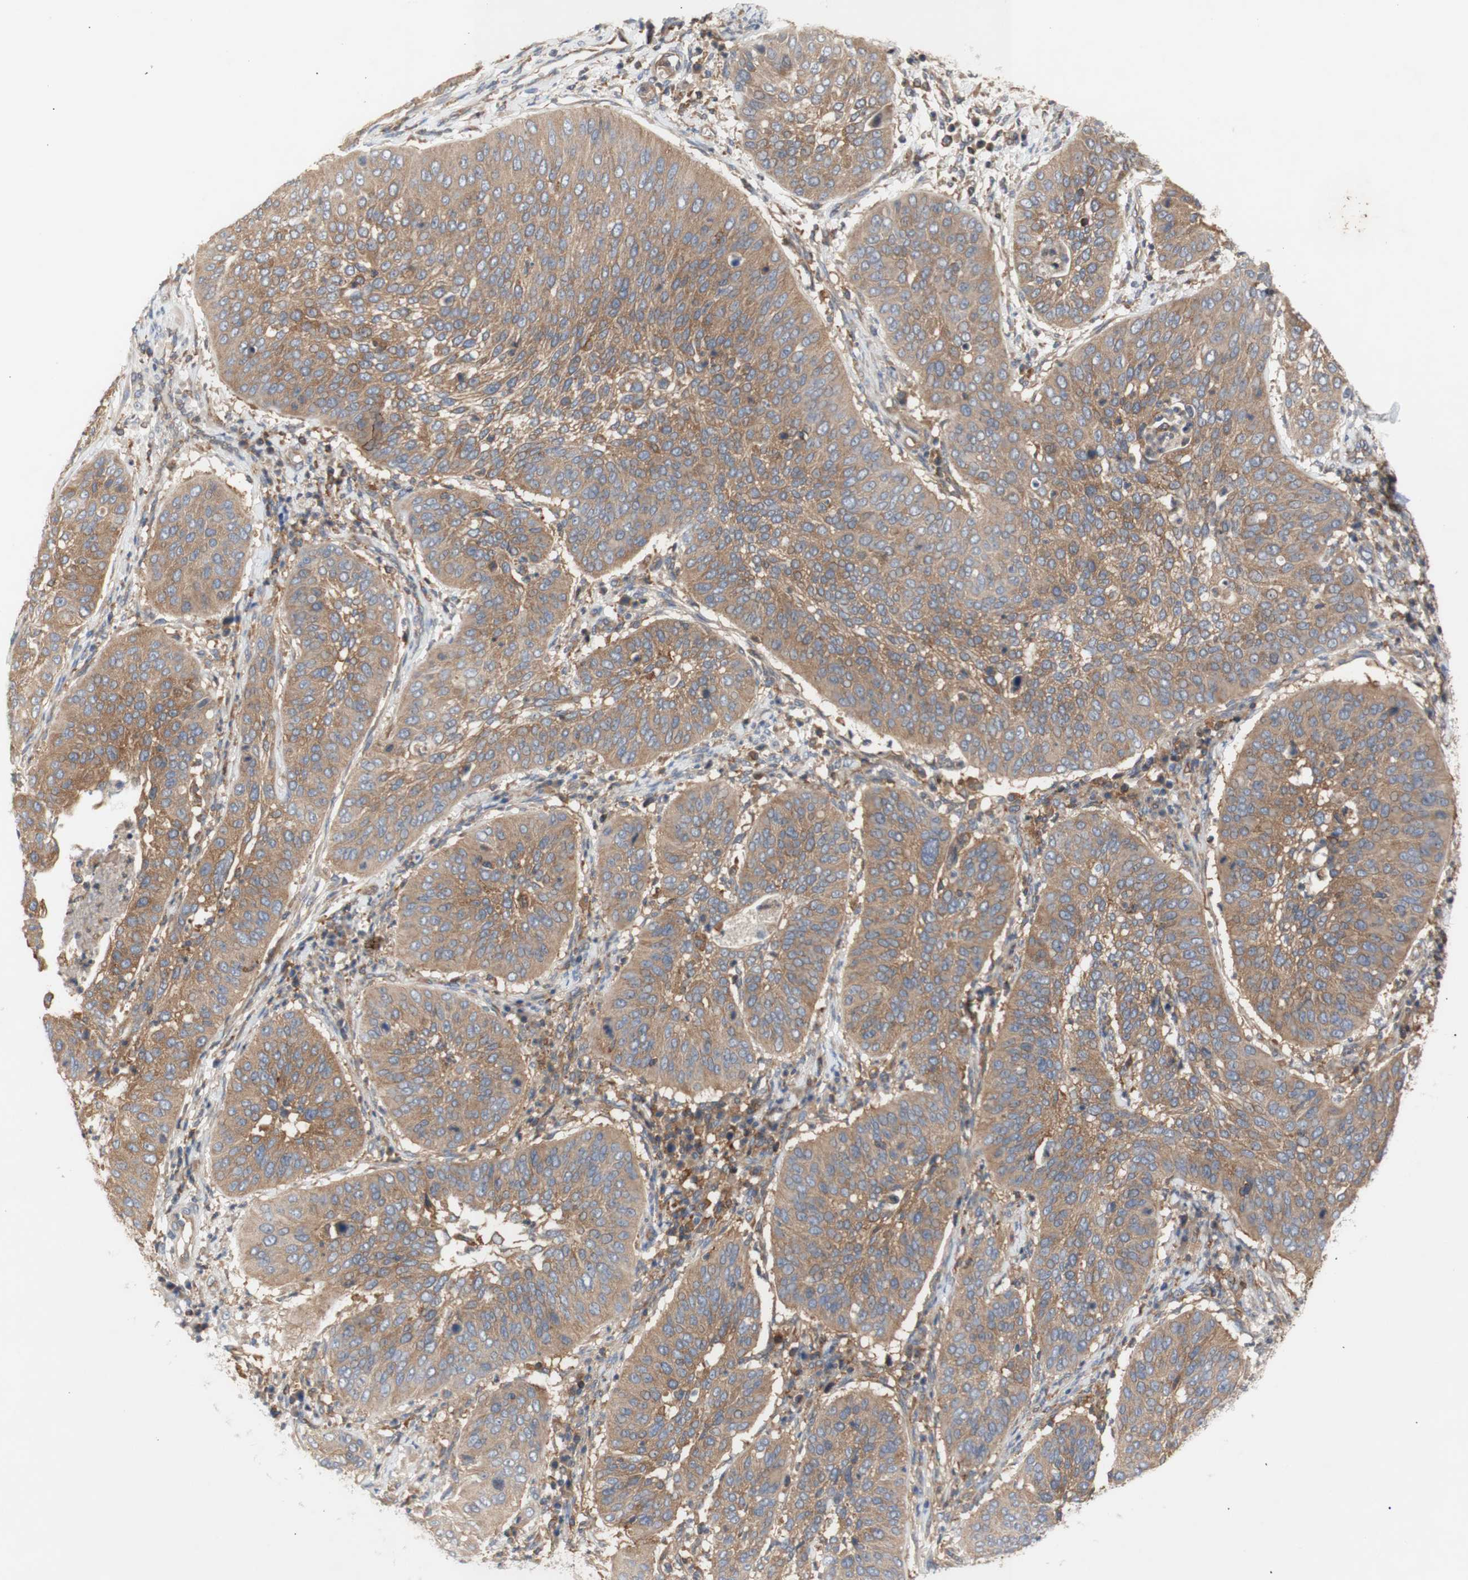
{"staining": {"intensity": "moderate", "quantity": ">75%", "location": "cytoplasmic/membranous"}, "tissue": "cervical cancer", "cell_type": "Tumor cells", "image_type": "cancer", "snomed": [{"axis": "morphology", "description": "Normal tissue, NOS"}, {"axis": "morphology", "description": "Squamous cell carcinoma, NOS"}, {"axis": "topography", "description": "Cervix"}], "caption": "Immunohistochemical staining of squamous cell carcinoma (cervical) exhibits moderate cytoplasmic/membranous protein positivity in about >75% of tumor cells.", "gene": "IKBKG", "patient": {"sex": "female", "age": 39}}